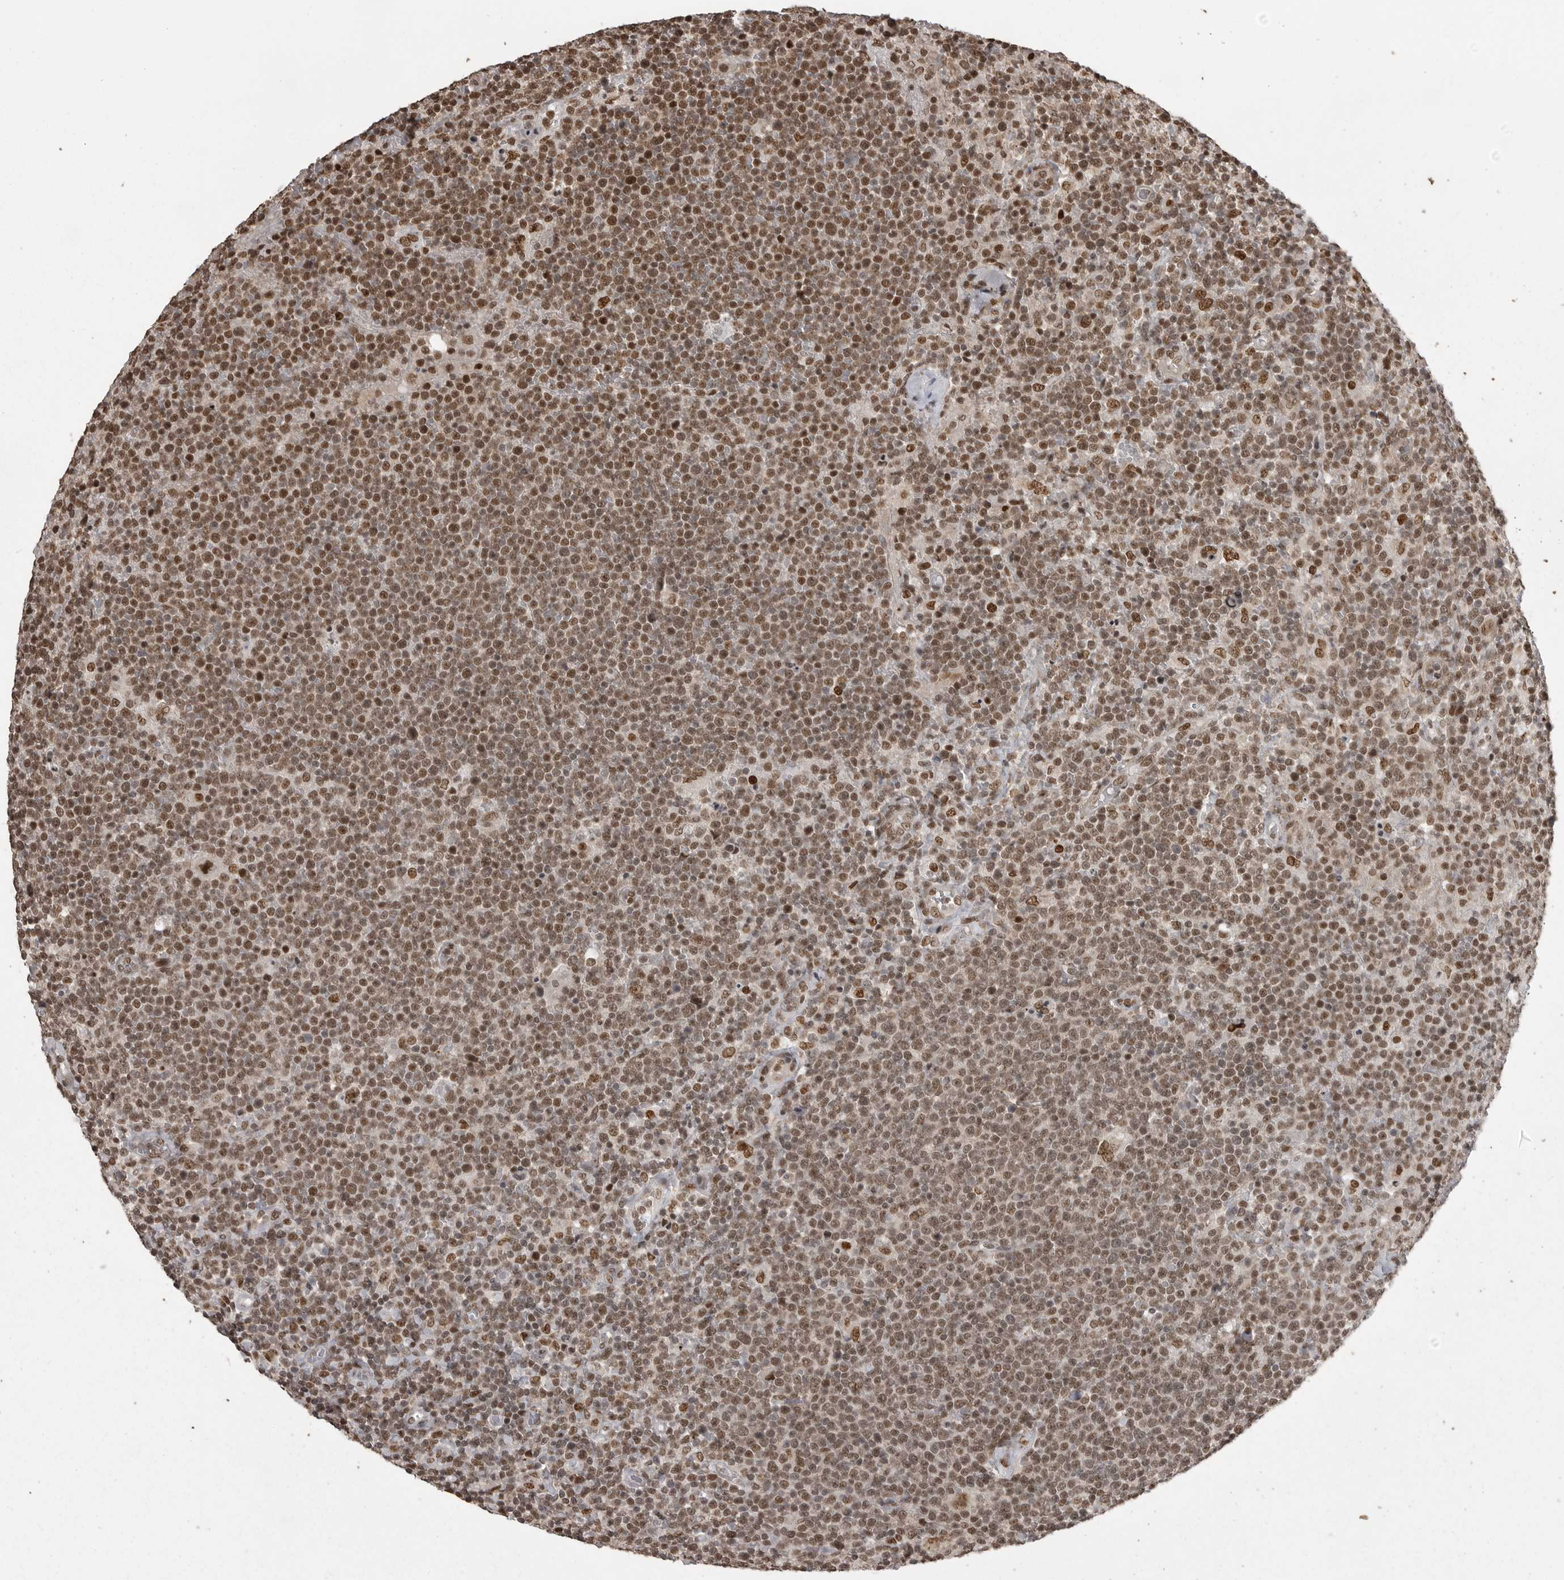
{"staining": {"intensity": "moderate", "quantity": ">75%", "location": "nuclear"}, "tissue": "lymphoma", "cell_type": "Tumor cells", "image_type": "cancer", "snomed": [{"axis": "morphology", "description": "Malignant lymphoma, non-Hodgkin's type, High grade"}, {"axis": "topography", "description": "Lymph node"}], "caption": "Lymphoma tissue displays moderate nuclear staining in about >75% of tumor cells, visualized by immunohistochemistry. (DAB IHC with brightfield microscopy, high magnification).", "gene": "YAF2", "patient": {"sex": "male", "age": 61}}